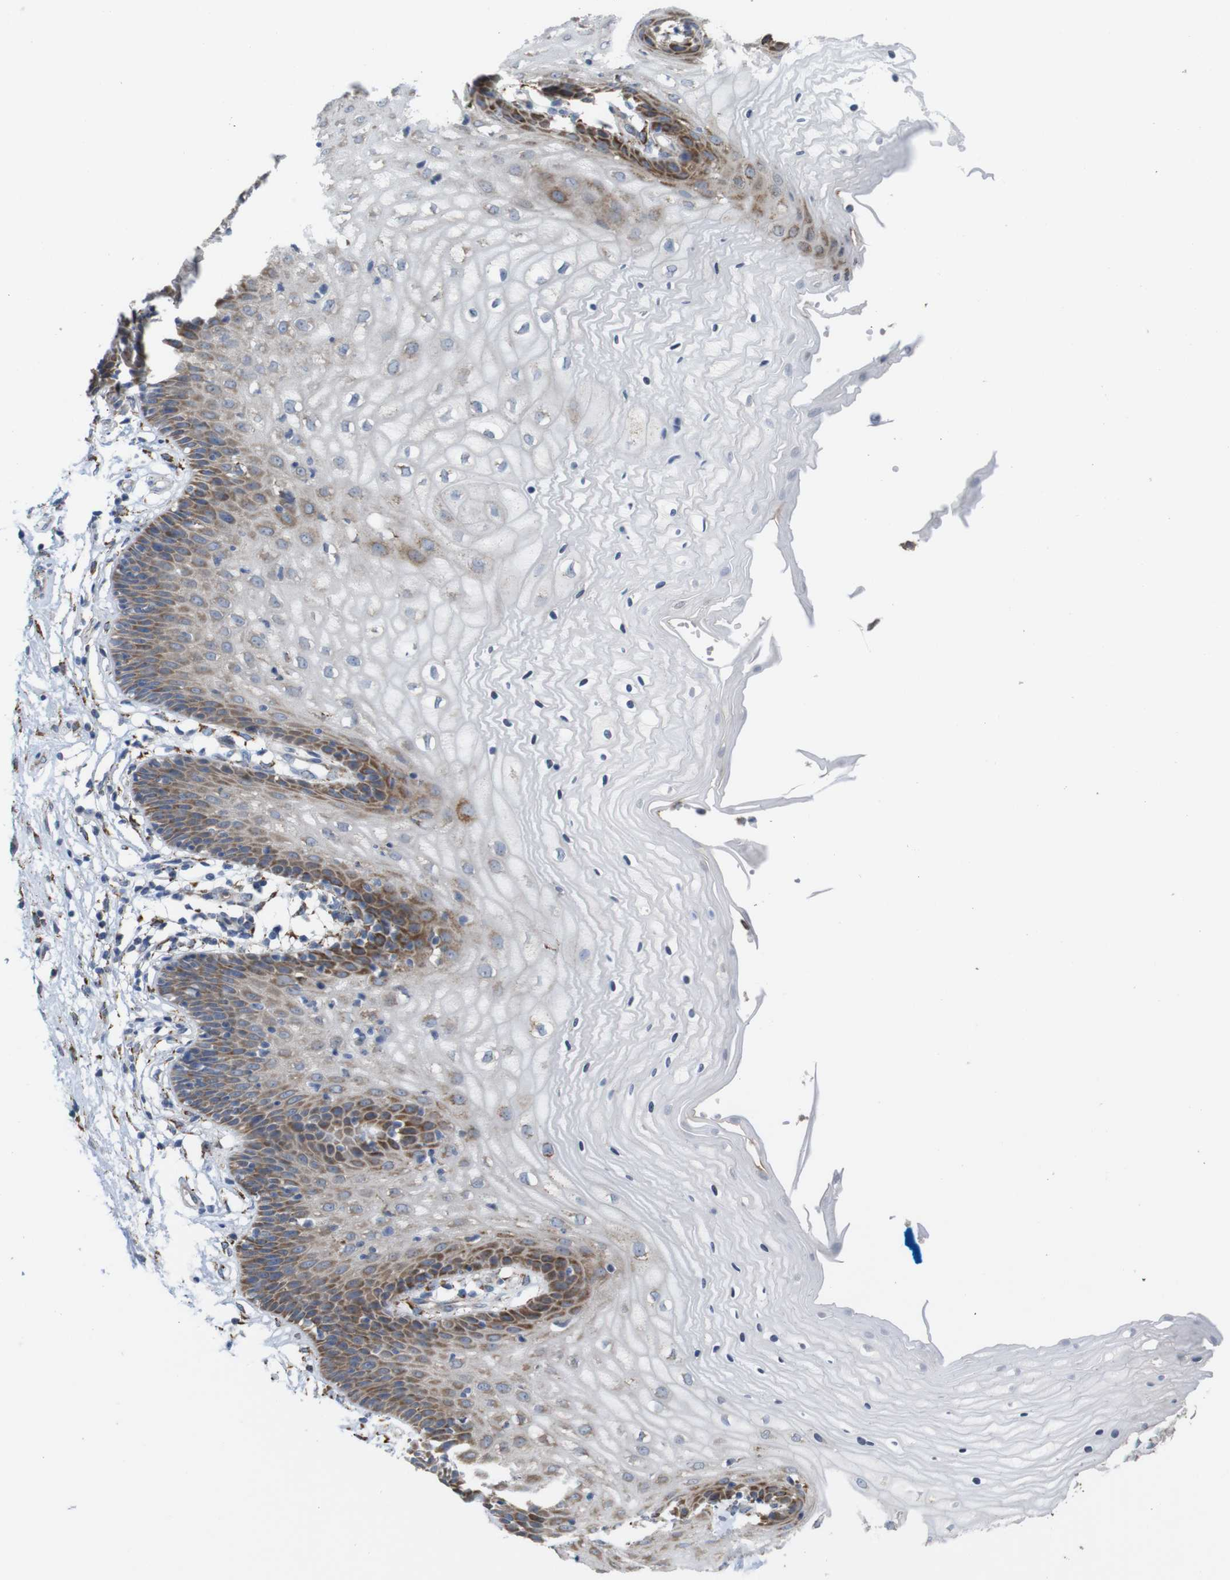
{"staining": {"intensity": "moderate", "quantity": "25%-75%", "location": "cytoplasmic/membranous"}, "tissue": "vagina", "cell_type": "Squamous epithelial cells", "image_type": "normal", "snomed": [{"axis": "morphology", "description": "Normal tissue, NOS"}, {"axis": "topography", "description": "Vagina"}], "caption": "Immunohistochemical staining of benign vagina exhibits moderate cytoplasmic/membranous protein expression in approximately 25%-75% of squamous epithelial cells.", "gene": "PTPRR", "patient": {"sex": "female", "age": 34}}